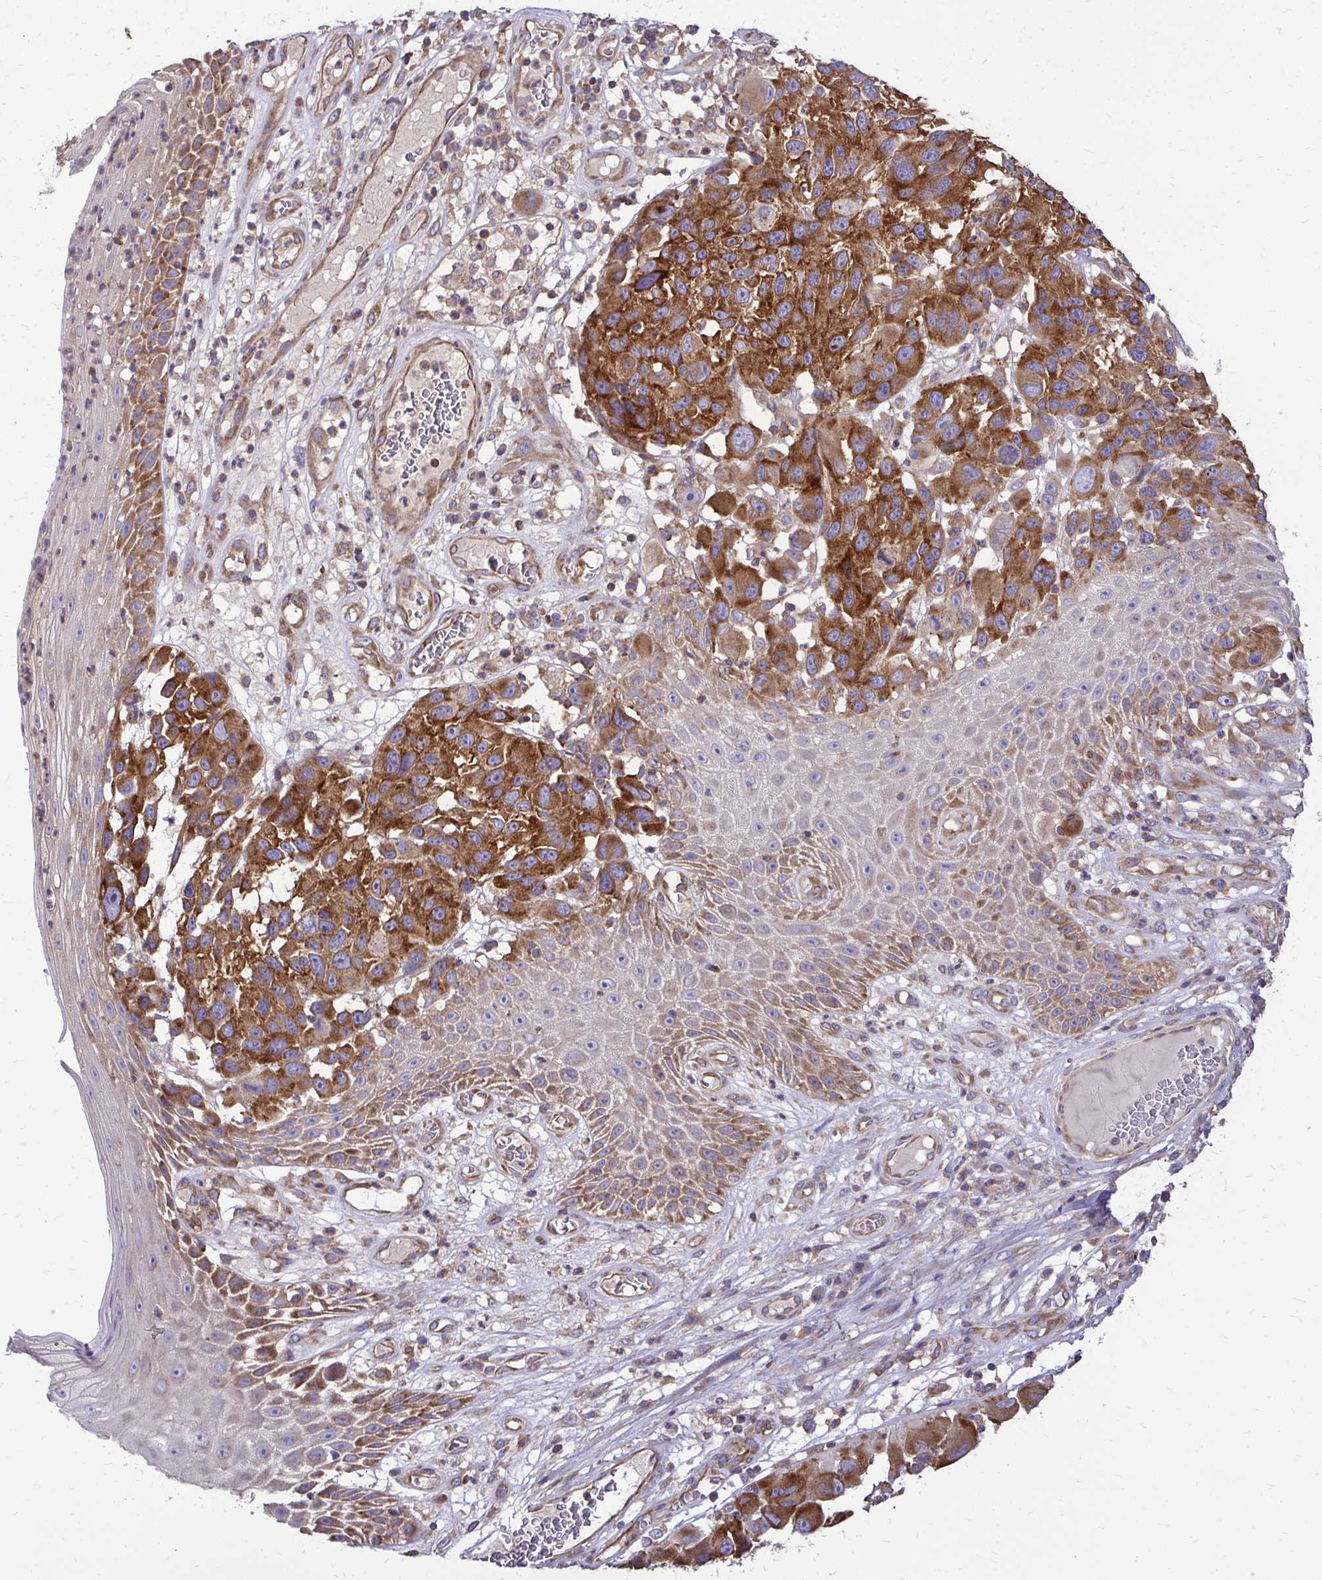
{"staining": {"intensity": "strong", "quantity": ">75%", "location": "cytoplasmic/membranous"}, "tissue": "melanoma", "cell_type": "Tumor cells", "image_type": "cancer", "snomed": [{"axis": "morphology", "description": "Malignant melanoma, NOS"}, {"axis": "topography", "description": "Skin"}], "caption": "Approximately >75% of tumor cells in human melanoma display strong cytoplasmic/membranous protein expression as visualized by brown immunohistochemical staining.", "gene": "FMR1", "patient": {"sex": "male", "age": 53}}